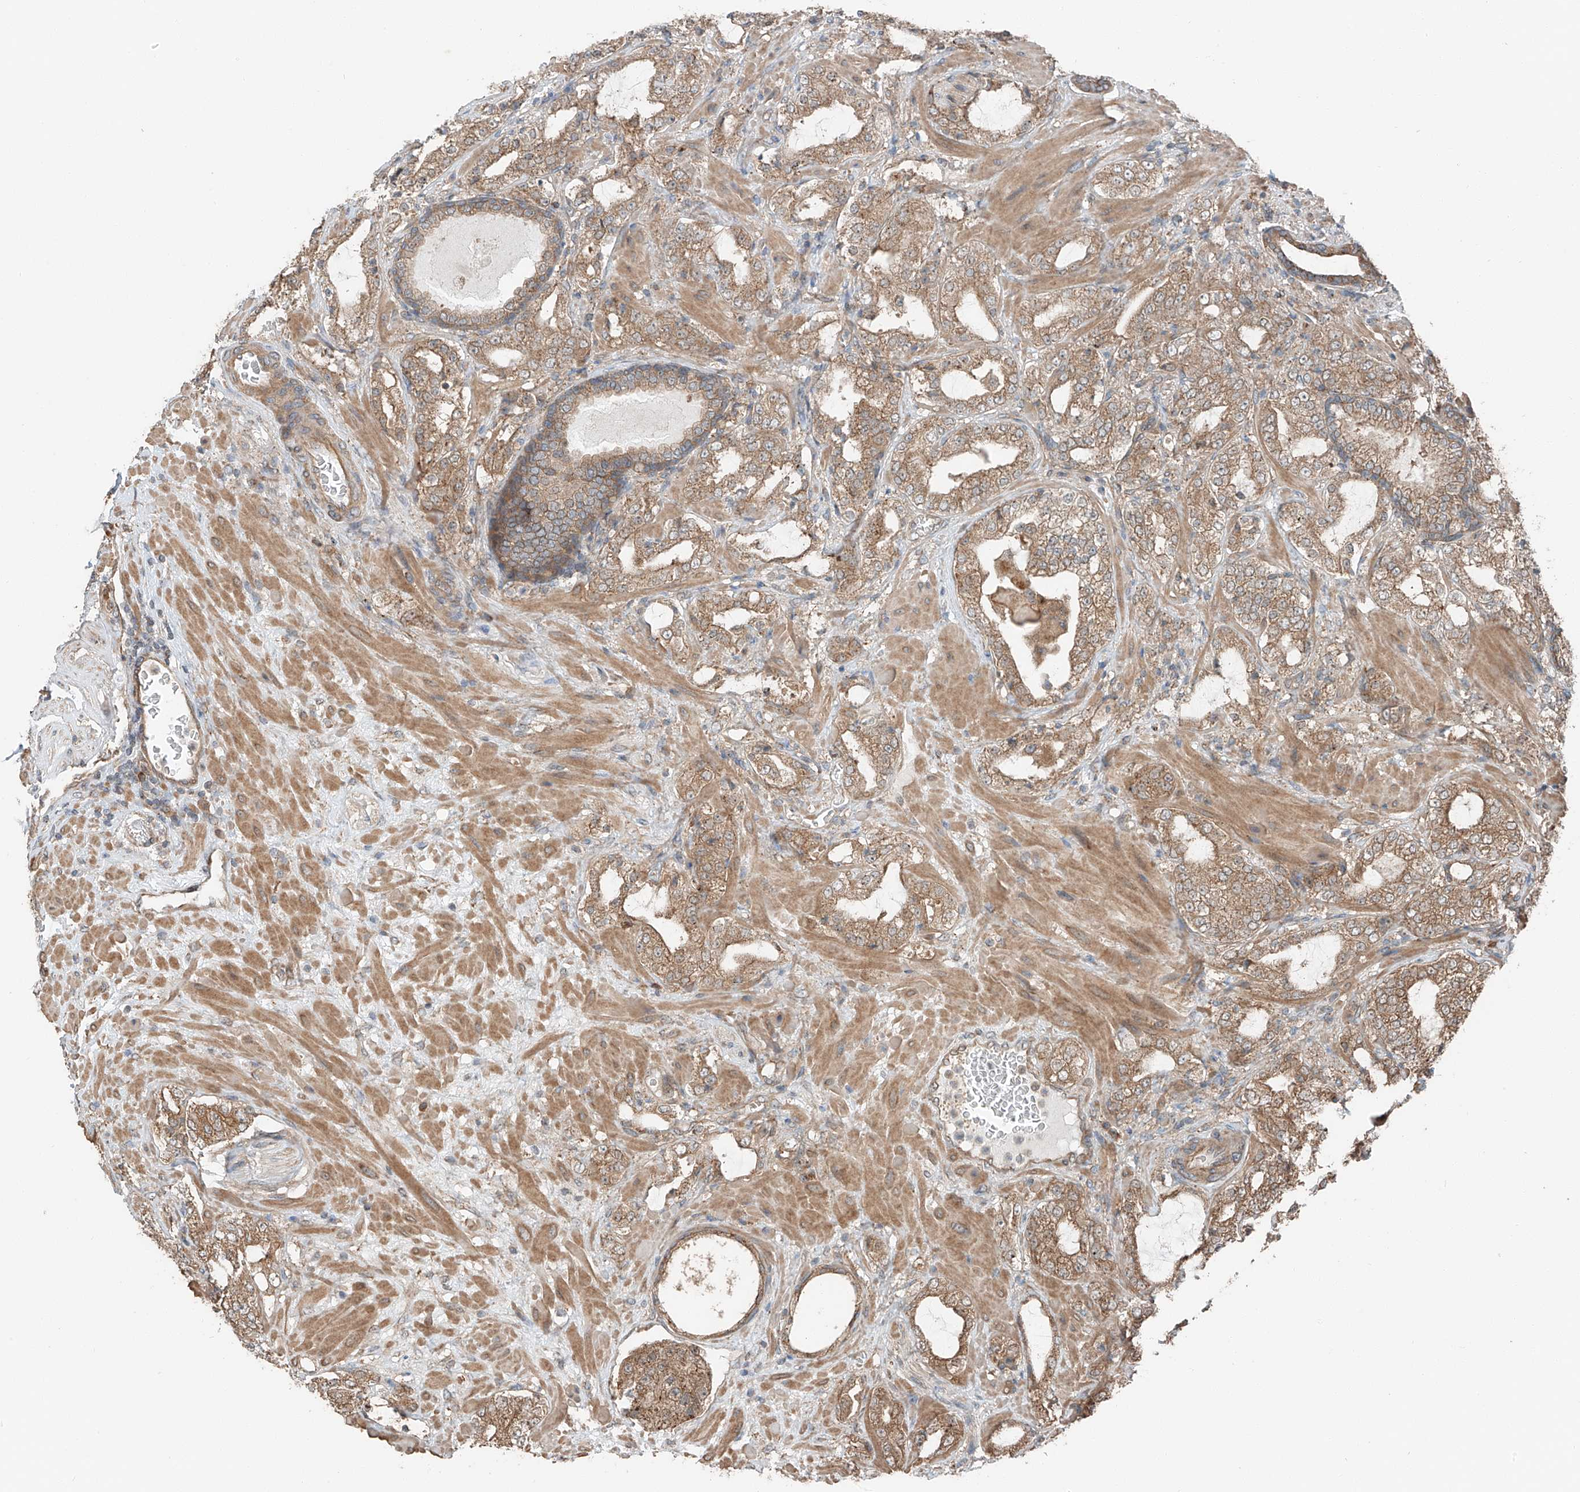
{"staining": {"intensity": "moderate", "quantity": ">75%", "location": "cytoplasmic/membranous"}, "tissue": "prostate cancer", "cell_type": "Tumor cells", "image_type": "cancer", "snomed": [{"axis": "morphology", "description": "Adenocarcinoma, High grade"}, {"axis": "topography", "description": "Prostate"}], "caption": "DAB (3,3'-diaminobenzidine) immunohistochemical staining of prostate cancer (high-grade adenocarcinoma) displays moderate cytoplasmic/membranous protein positivity in approximately >75% of tumor cells.", "gene": "CEP162", "patient": {"sex": "male", "age": 64}}